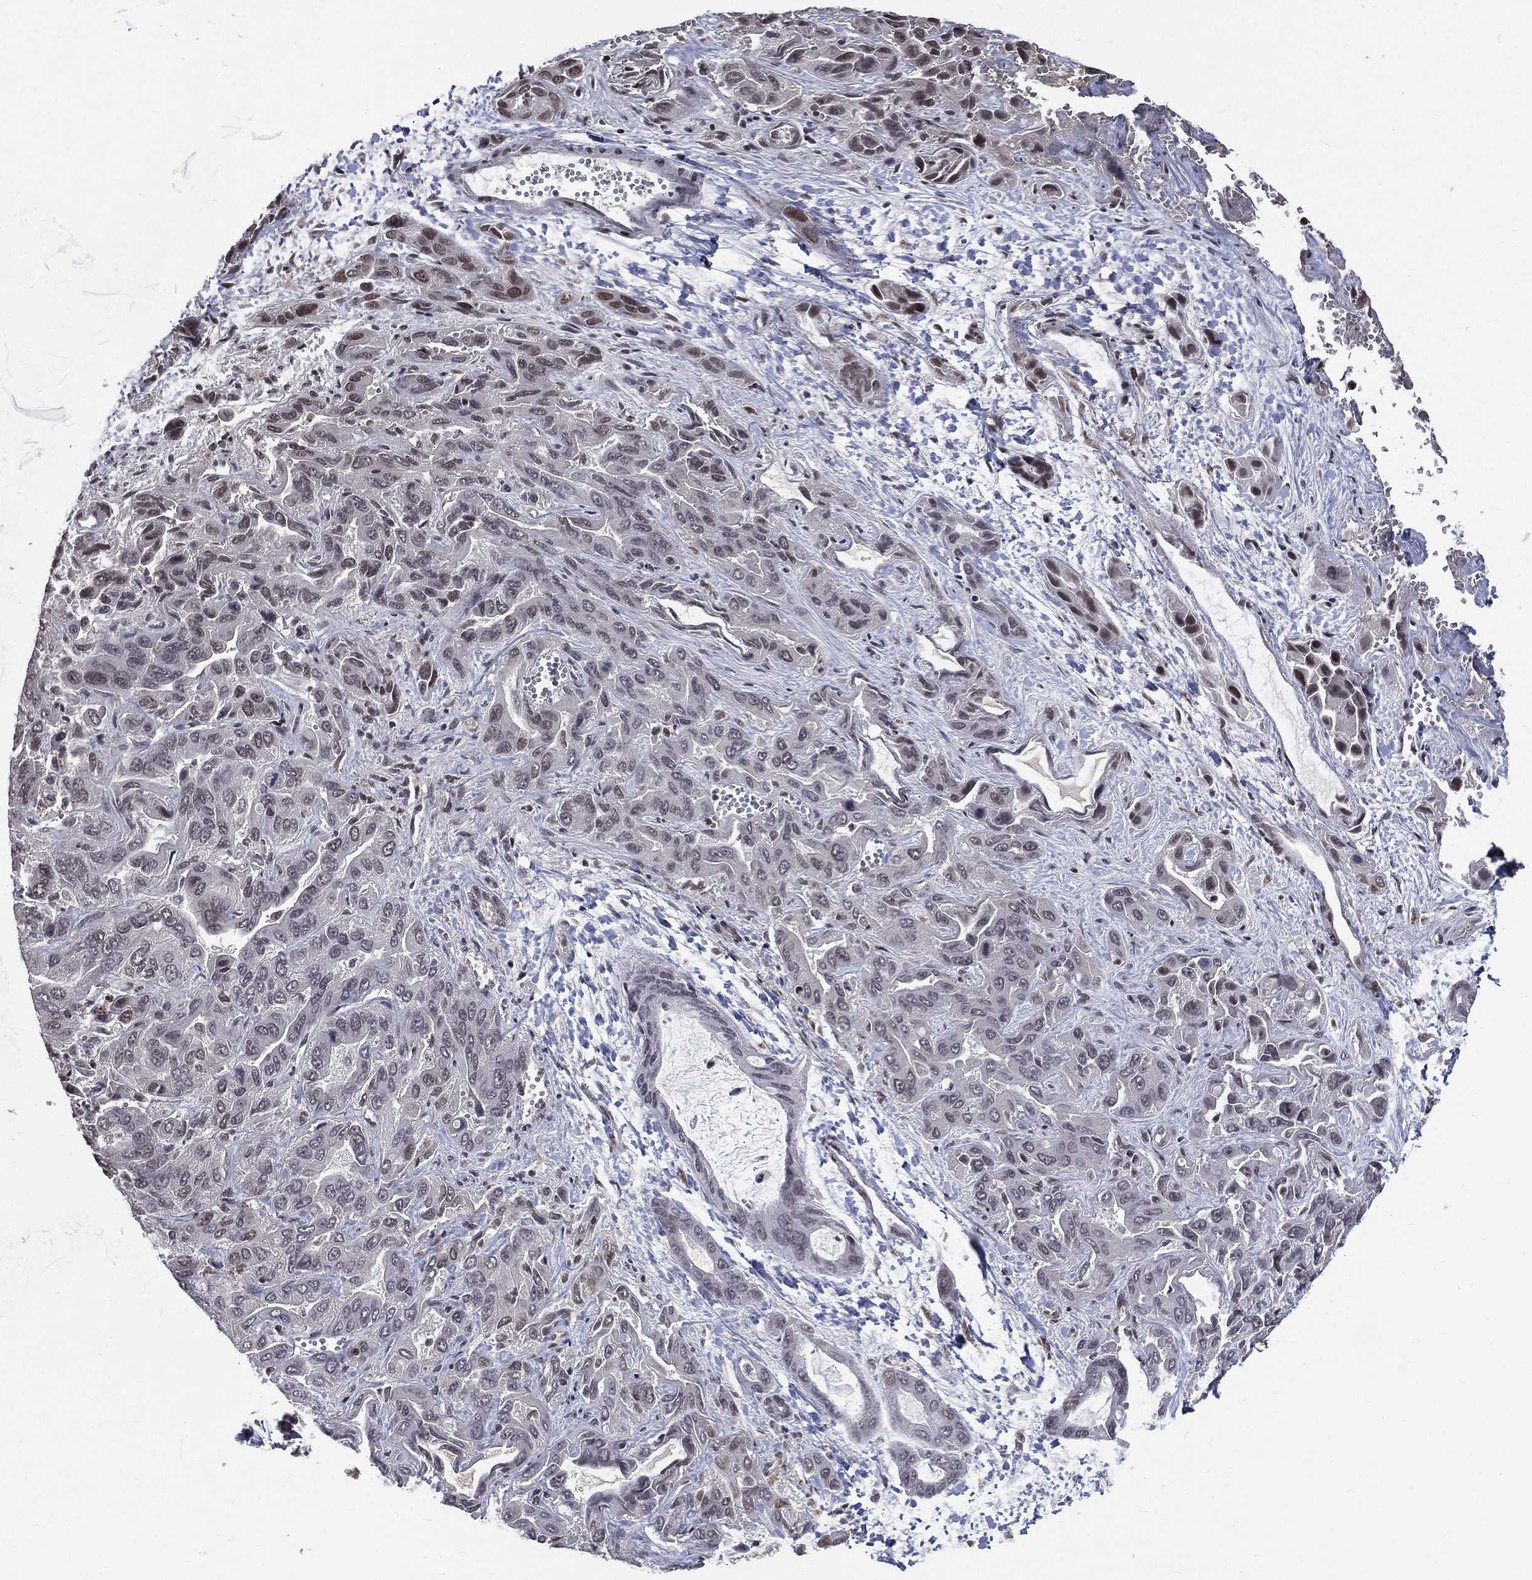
{"staining": {"intensity": "moderate", "quantity": "<25%", "location": "nuclear"}, "tissue": "liver cancer", "cell_type": "Tumor cells", "image_type": "cancer", "snomed": [{"axis": "morphology", "description": "Cholangiocarcinoma"}, {"axis": "topography", "description": "Liver"}], "caption": "IHC image of neoplastic tissue: human liver cholangiocarcinoma stained using immunohistochemistry reveals low levels of moderate protein expression localized specifically in the nuclear of tumor cells, appearing as a nuclear brown color.", "gene": "SMC3", "patient": {"sex": "female", "age": 52}}